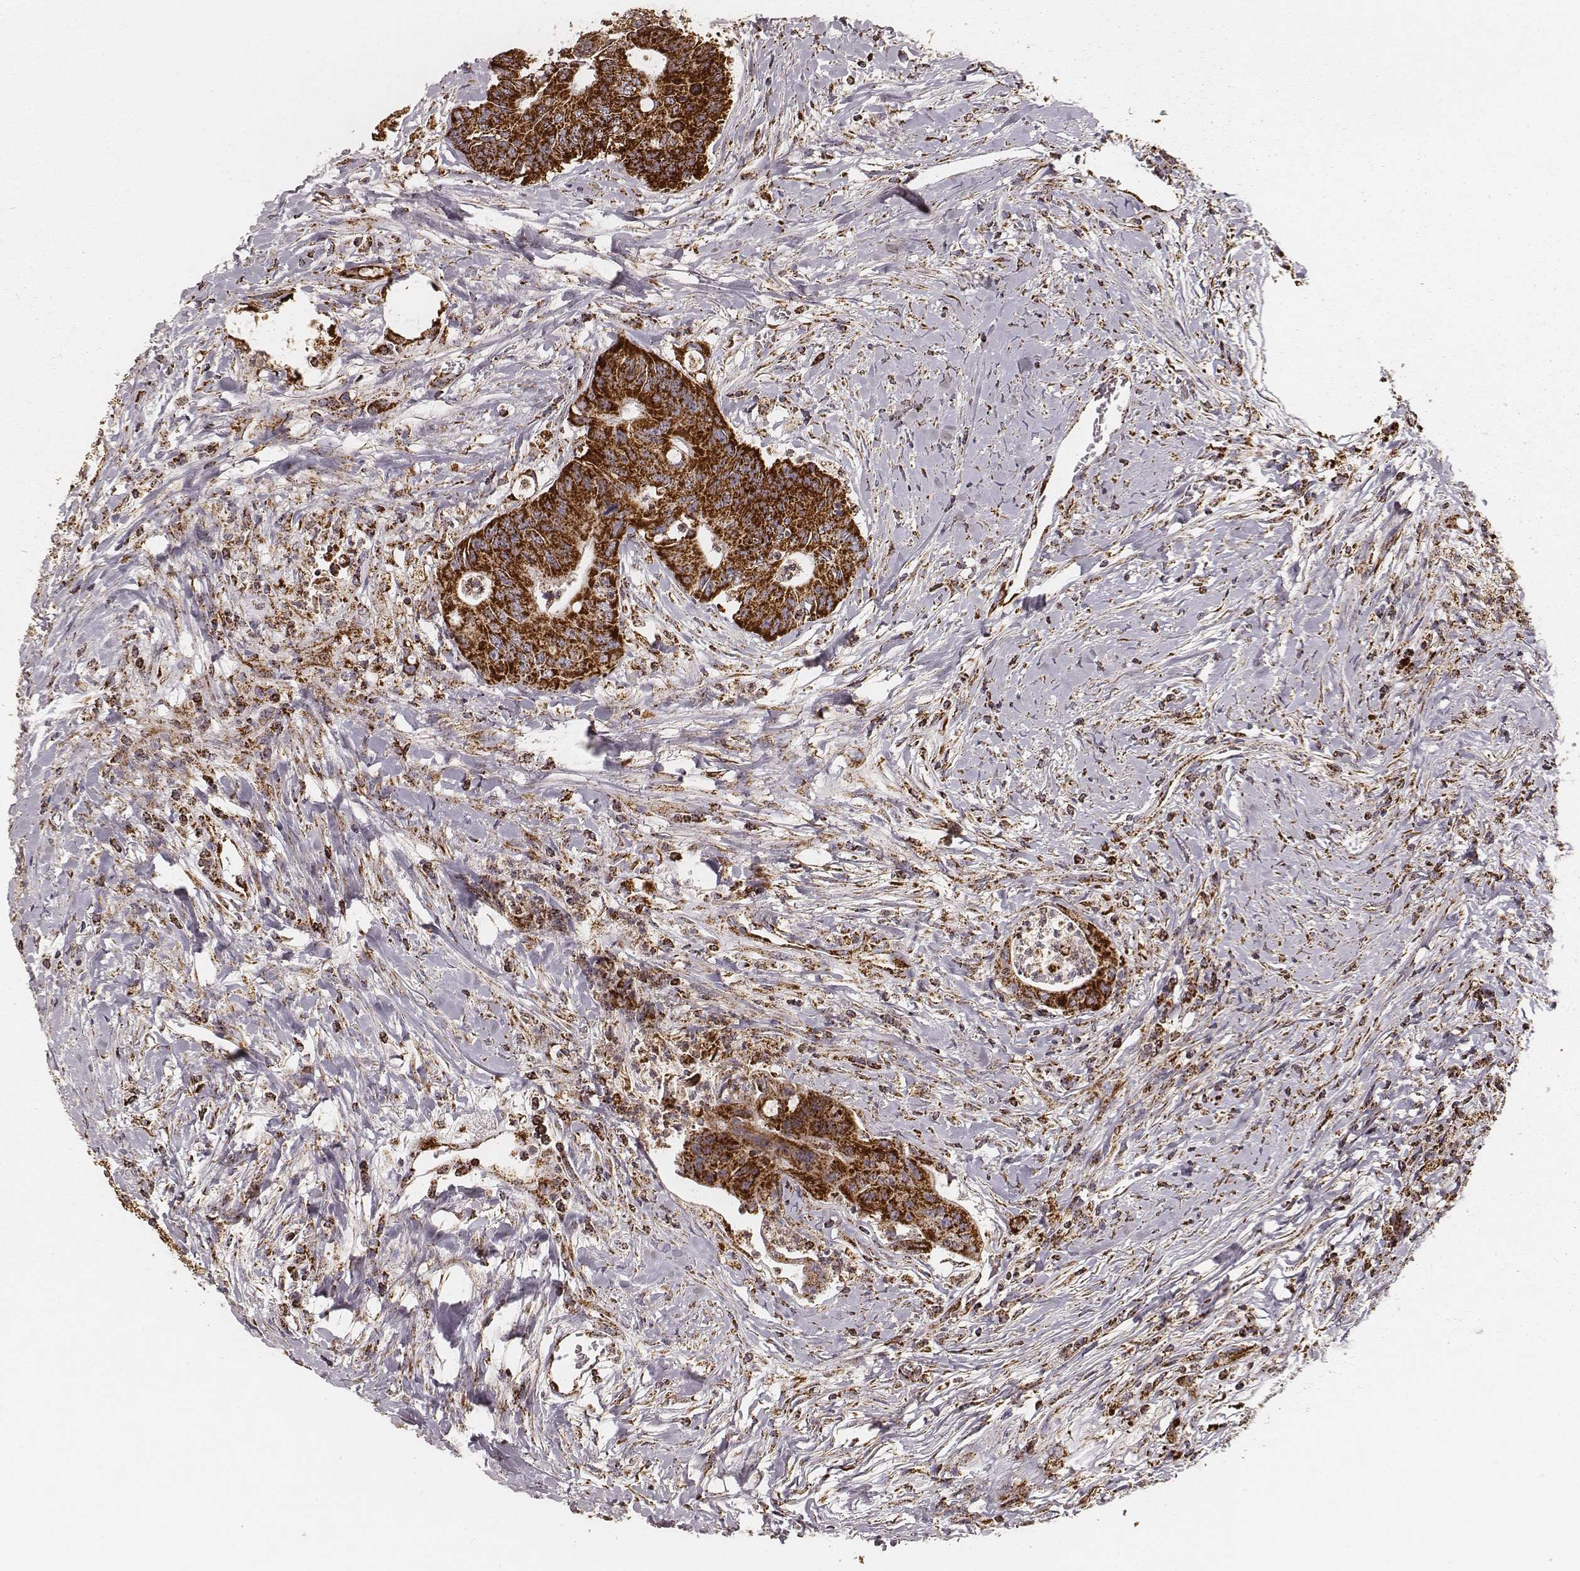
{"staining": {"intensity": "strong", "quantity": ">75%", "location": "cytoplasmic/membranous"}, "tissue": "colorectal cancer", "cell_type": "Tumor cells", "image_type": "cancer", "snomed": [{"axis": "morphology", "description": "Adenocarcinoma, NOS"}, {"axis": "topography", "description": "Rectum"}], "caption": "Strong cytoplasmic/membranous expression for a protein is present in about >75% of tumor cells of adenocarcinoma (colorectal) using IHC.", "gene": "CS", "patient": {"sex": "male", "age": 59}}